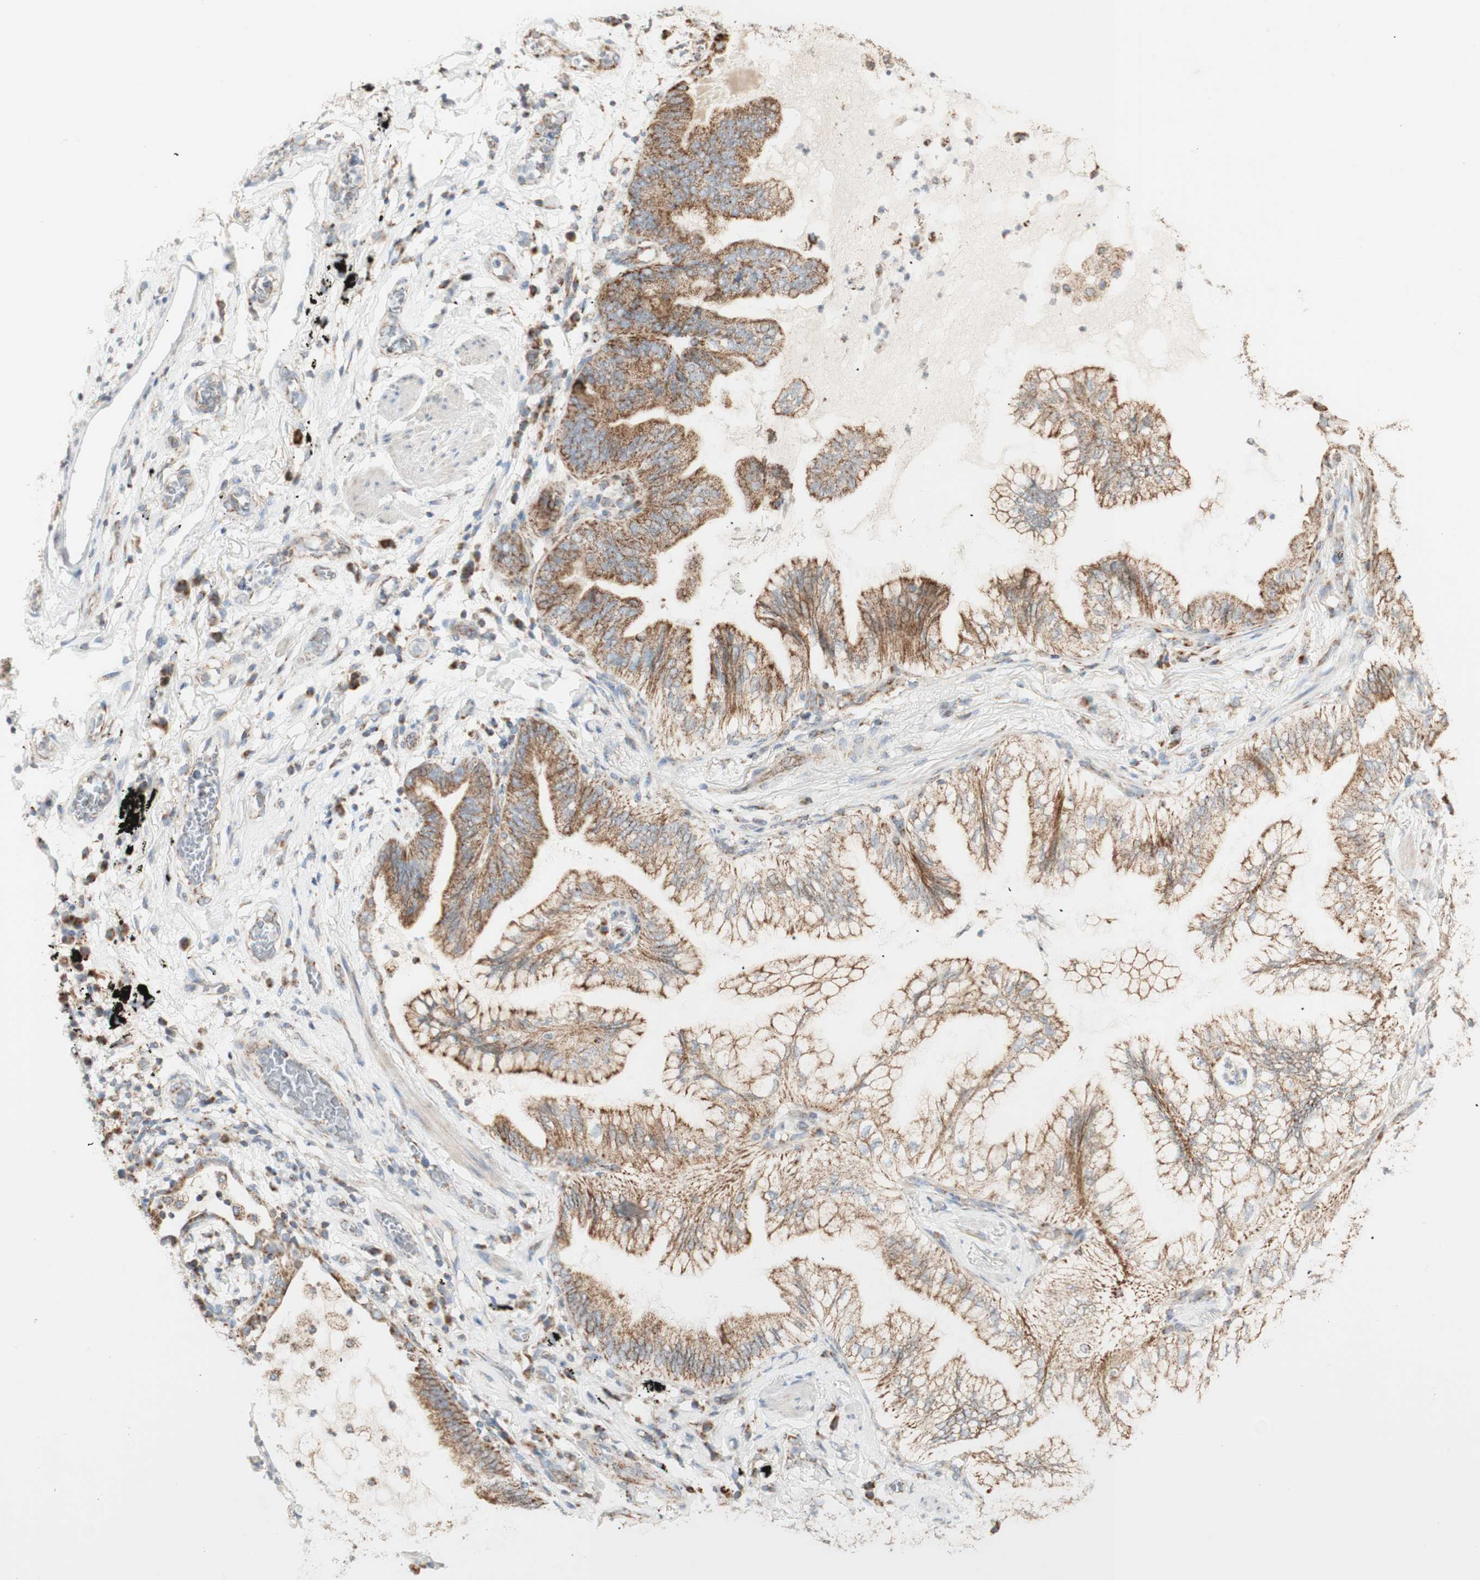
{"staining": {"intensity": "moderate", "quantity": ">75%", "location": "cytoplasmic/membranous"}, "tissue": "lung cancer", "cell_type": "Tumor cells", "image_type": "cancer", "snomed": [{"axis": "morphology", "description": "Normal tissue, NOS"}, {"axis": "morphology", "description": "Adenocarcinoma, NOS"}, {"axis": "topography", "description": "Bronchus"}, {"axis": "topography", "description": "Lung"}], "caption": "DAB immunohistochemical staining of human lung cancer shows moderate cytoplasmic/membranous protein expression in about >75% of tumor cells. Nuclei are stained in blue.", "gene": "LETM1", "patient": {"sex": "female", "age": 70}}